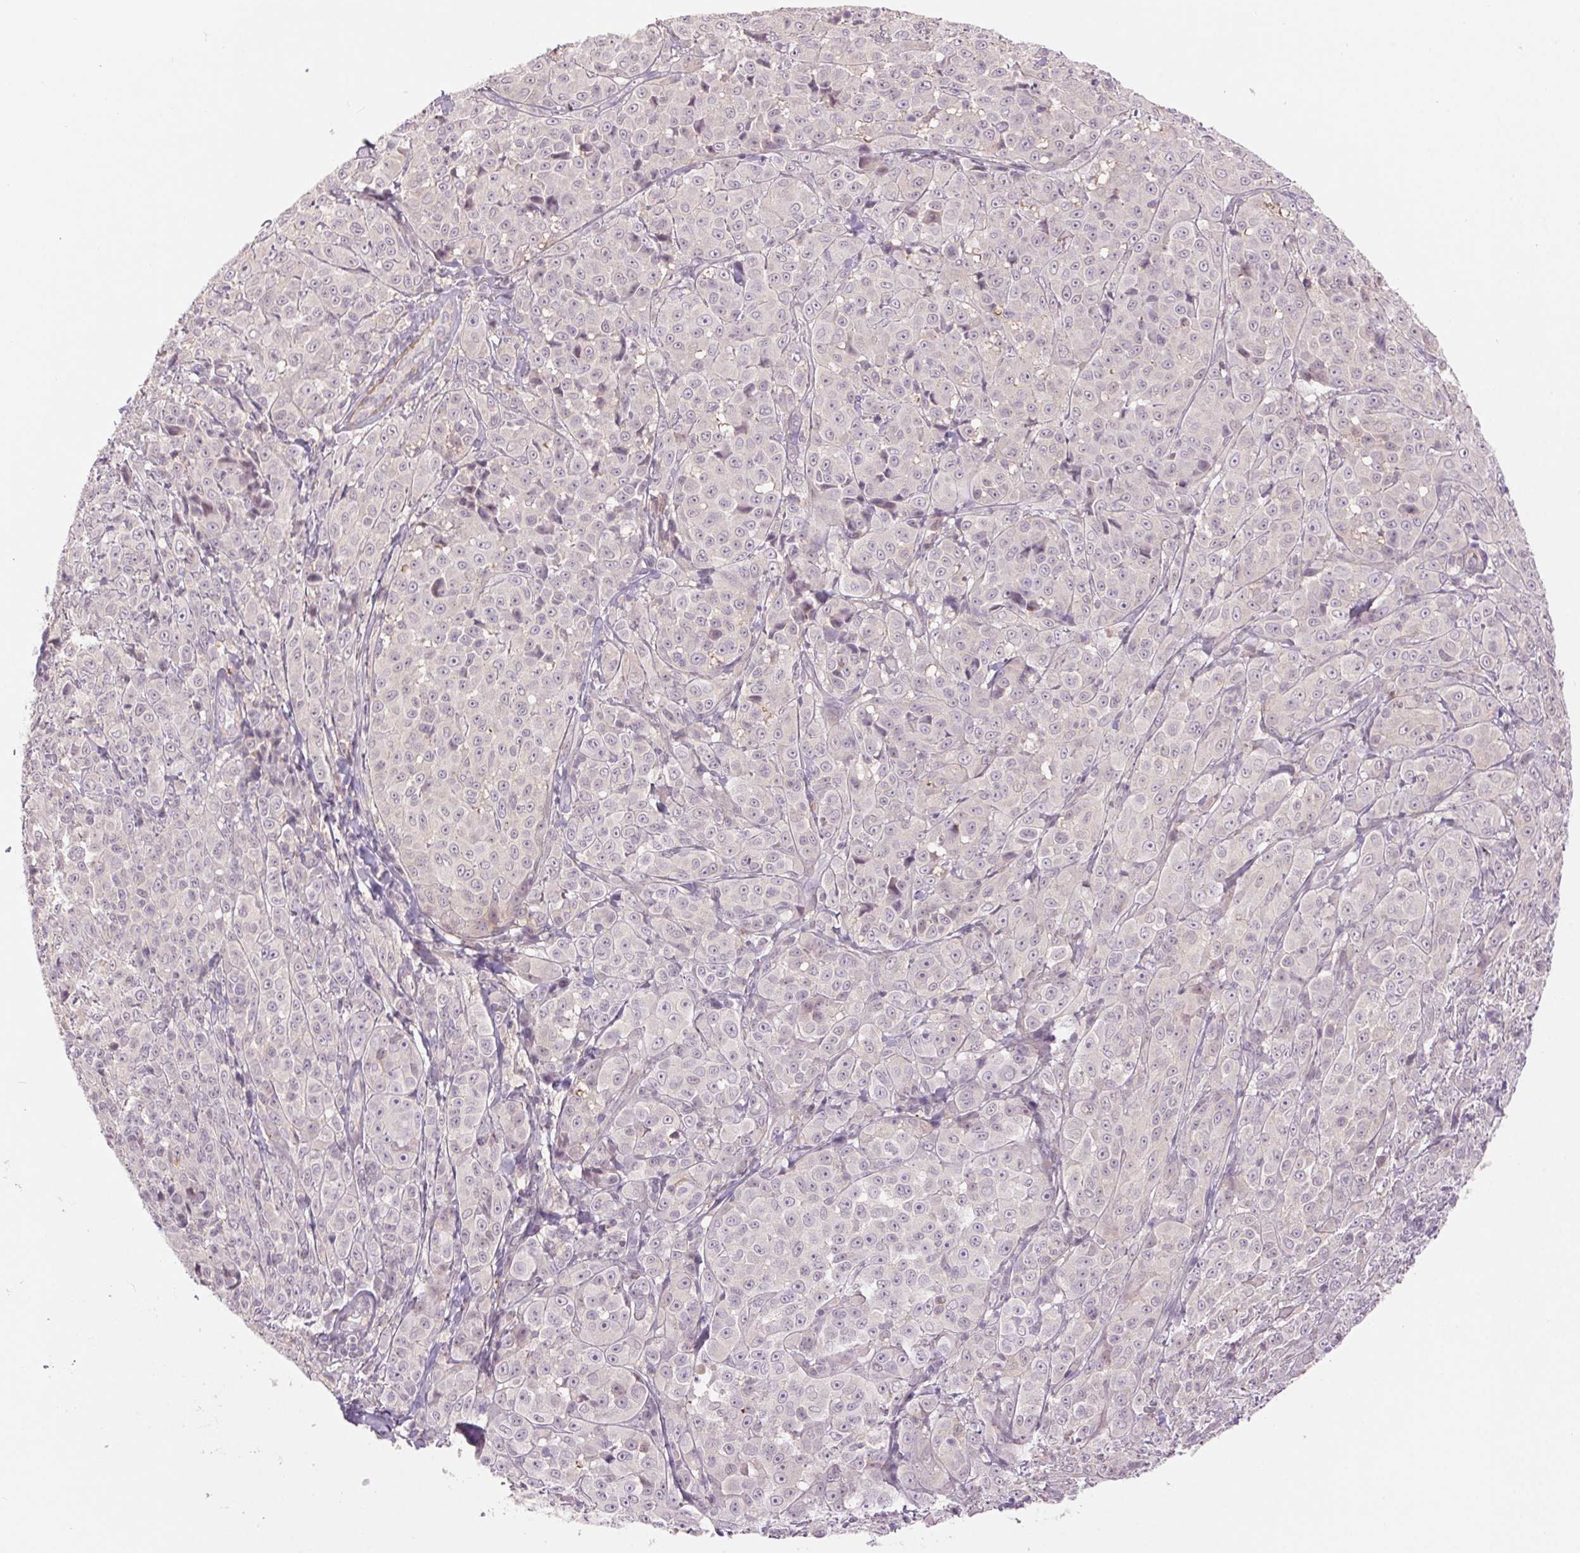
{"staining": {"intensity": "negative", "quantity": "none", "location": "none"}, "tissue": "melanoma", "cell_type": "Tumor cells", "image_type": "cancer", "snomed": [{"axis": "morphology", "description": "Malignant melanoma, NOS"}, {"axis": "topography", "description": "Skin"}], "caption": "A histopathology image of human melanoma is negative for staining in tumor cells. (Immunohistochemistry, brightfield microscopy, high magnification).", "gene": "HHLA2", "patient": {"sex": "male", "age": 89}}